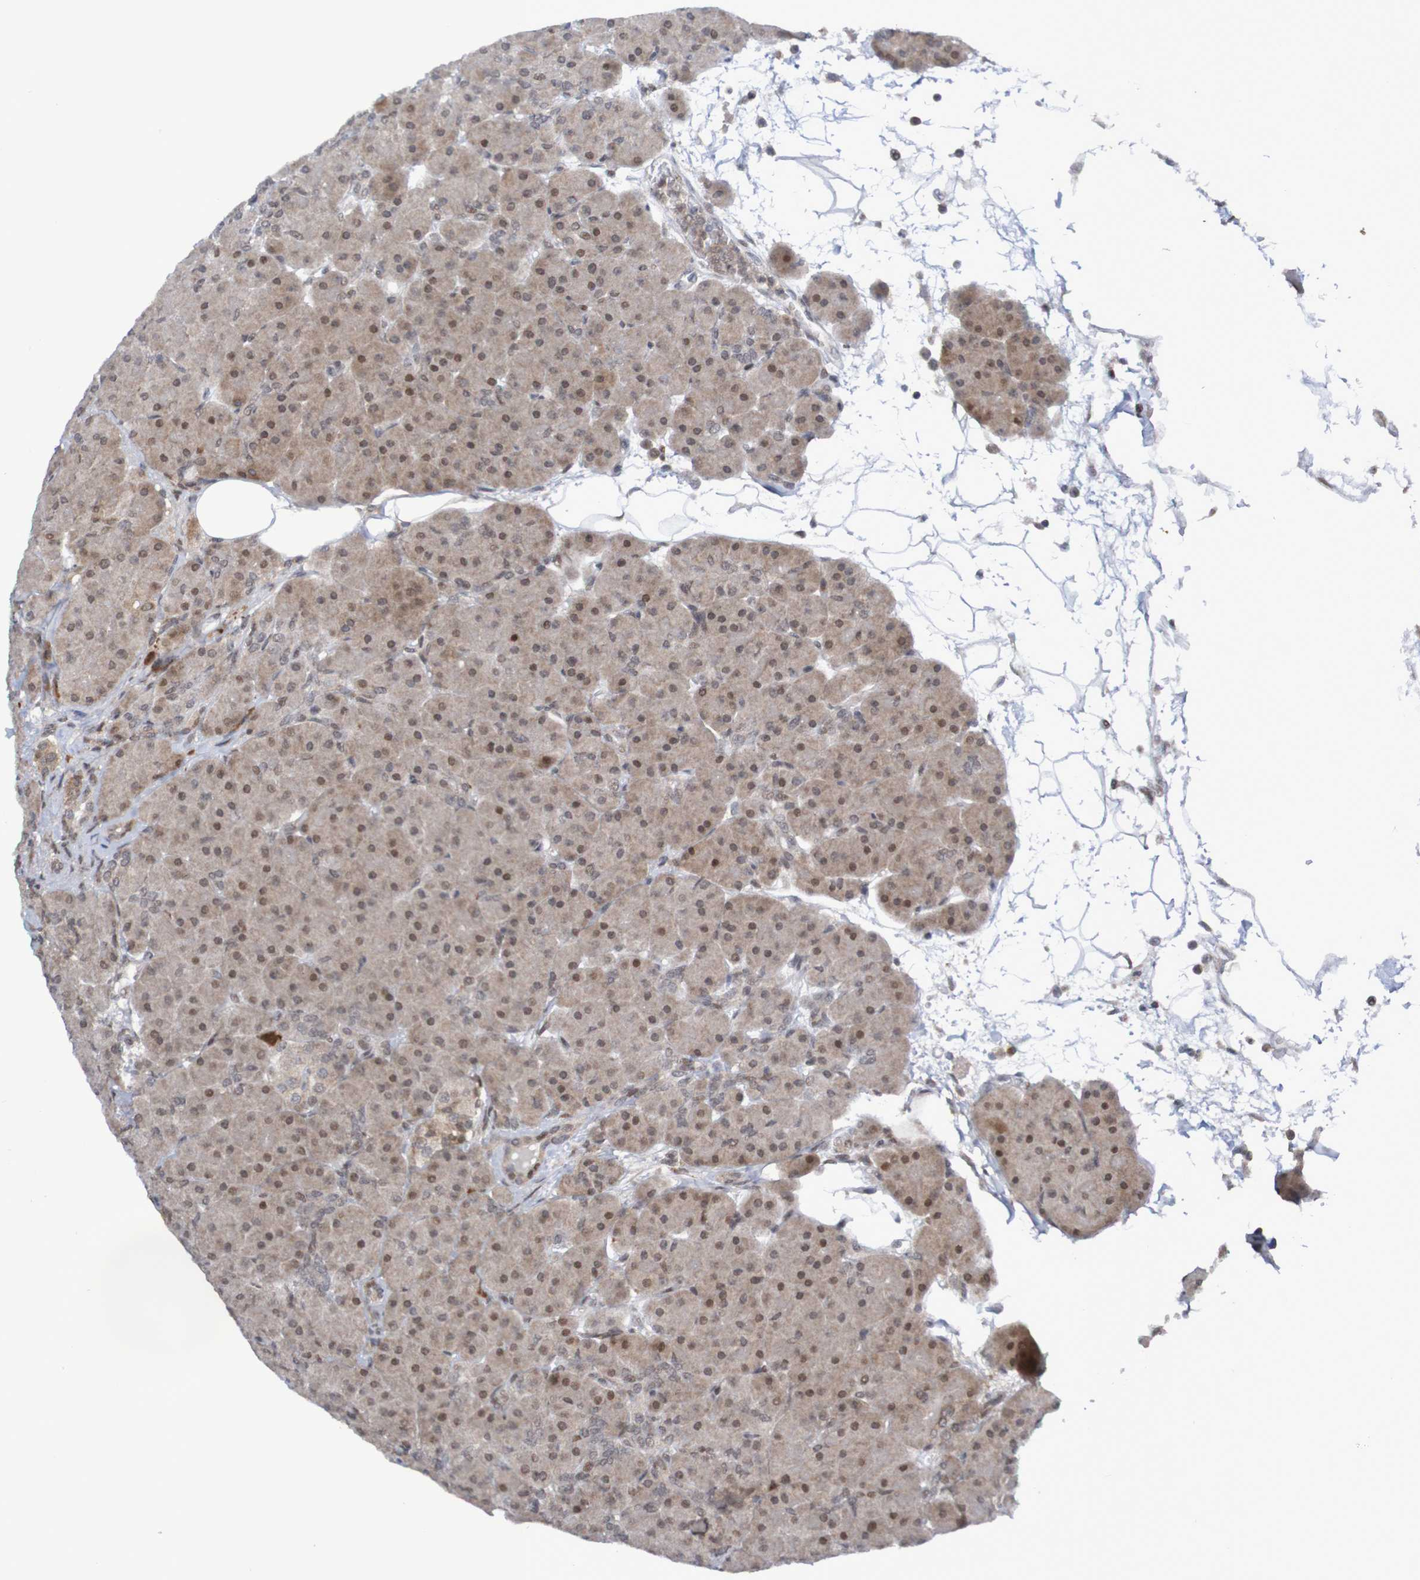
{"staining": {"intensity": "moderate", "quantity": ">75%", "location": "cytoplasmic/membranous,nuclear"}, "tissue": "pancreas", "cell_type": "Exocrine glandular cells", "image_type": "normal", "snomed": [{"axis": "morphology", "description": "Normal tissue, NOS"}, {"axis": "topography", "description": "Pancreas"}], "caption": "A medium amount of moderate cytoplasmic/membranous,nuclear positivity is present in about >75% of exocrine glandular cells in benign pancreas. The staining was performed using DAB, with brown indicating positive protein expression. Nuclei are stained blue with hematoxylin.", "gene": "ITLN1", "patient": {"sex": "male", "age": 66}}